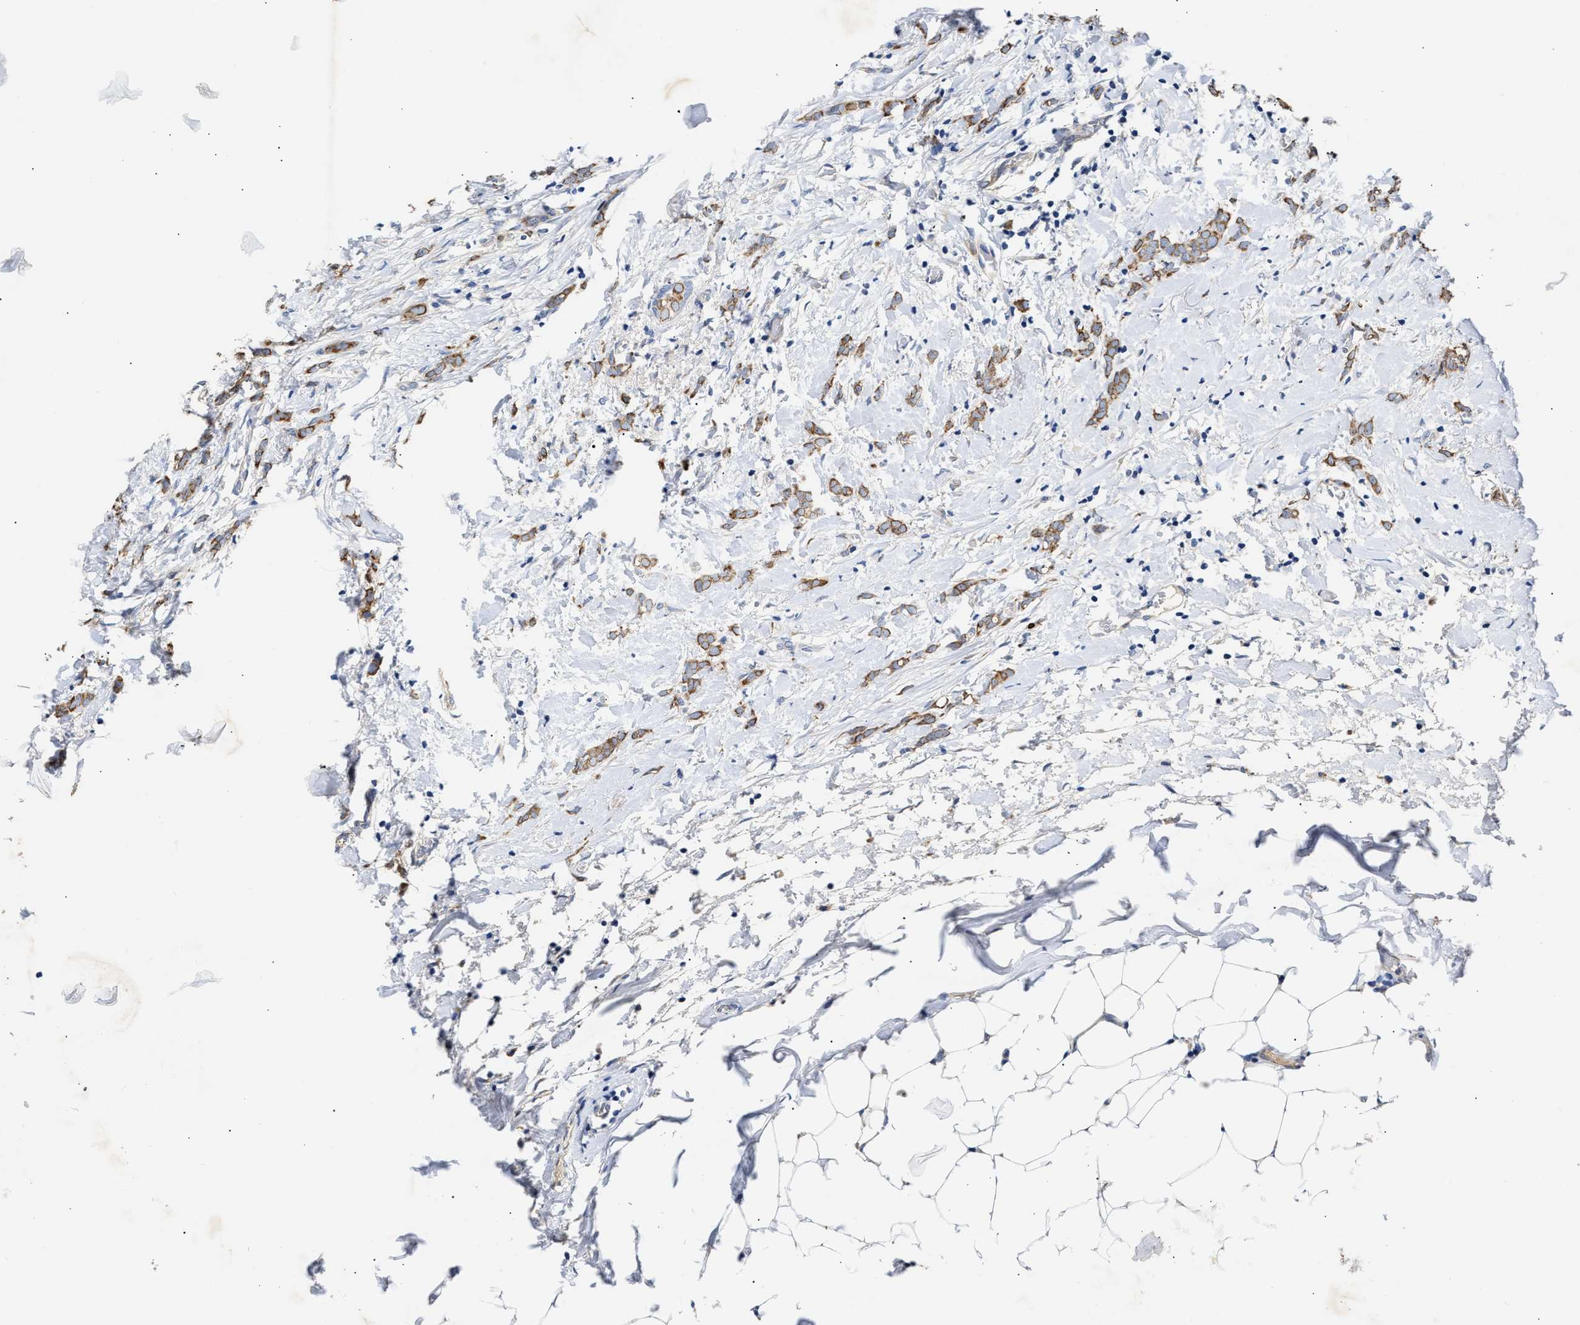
{"staining": {"intensity": "moderate", "quantity": ">75%", "location": "cytoplasmic/membranous"}, "tissue": "breast cancer", "cell_type": "Tumor cells", "image_type": "cancer", "snomed": [{"axis": "morphology", "description": "Lobular carcinoma, in situ"}, {"axis": "morphology", "description": "Lobular carcinoma"}, {"axis": "topography", "description": "Breast"}], "caption": "Moderate cytoplasmic/membranous staining for a protein is seen in about >75% of tumor cells of breast cancer using immunohistochemistry.", "gene": "CCDC146", "patient": {"sex": "female", "age": 41}}